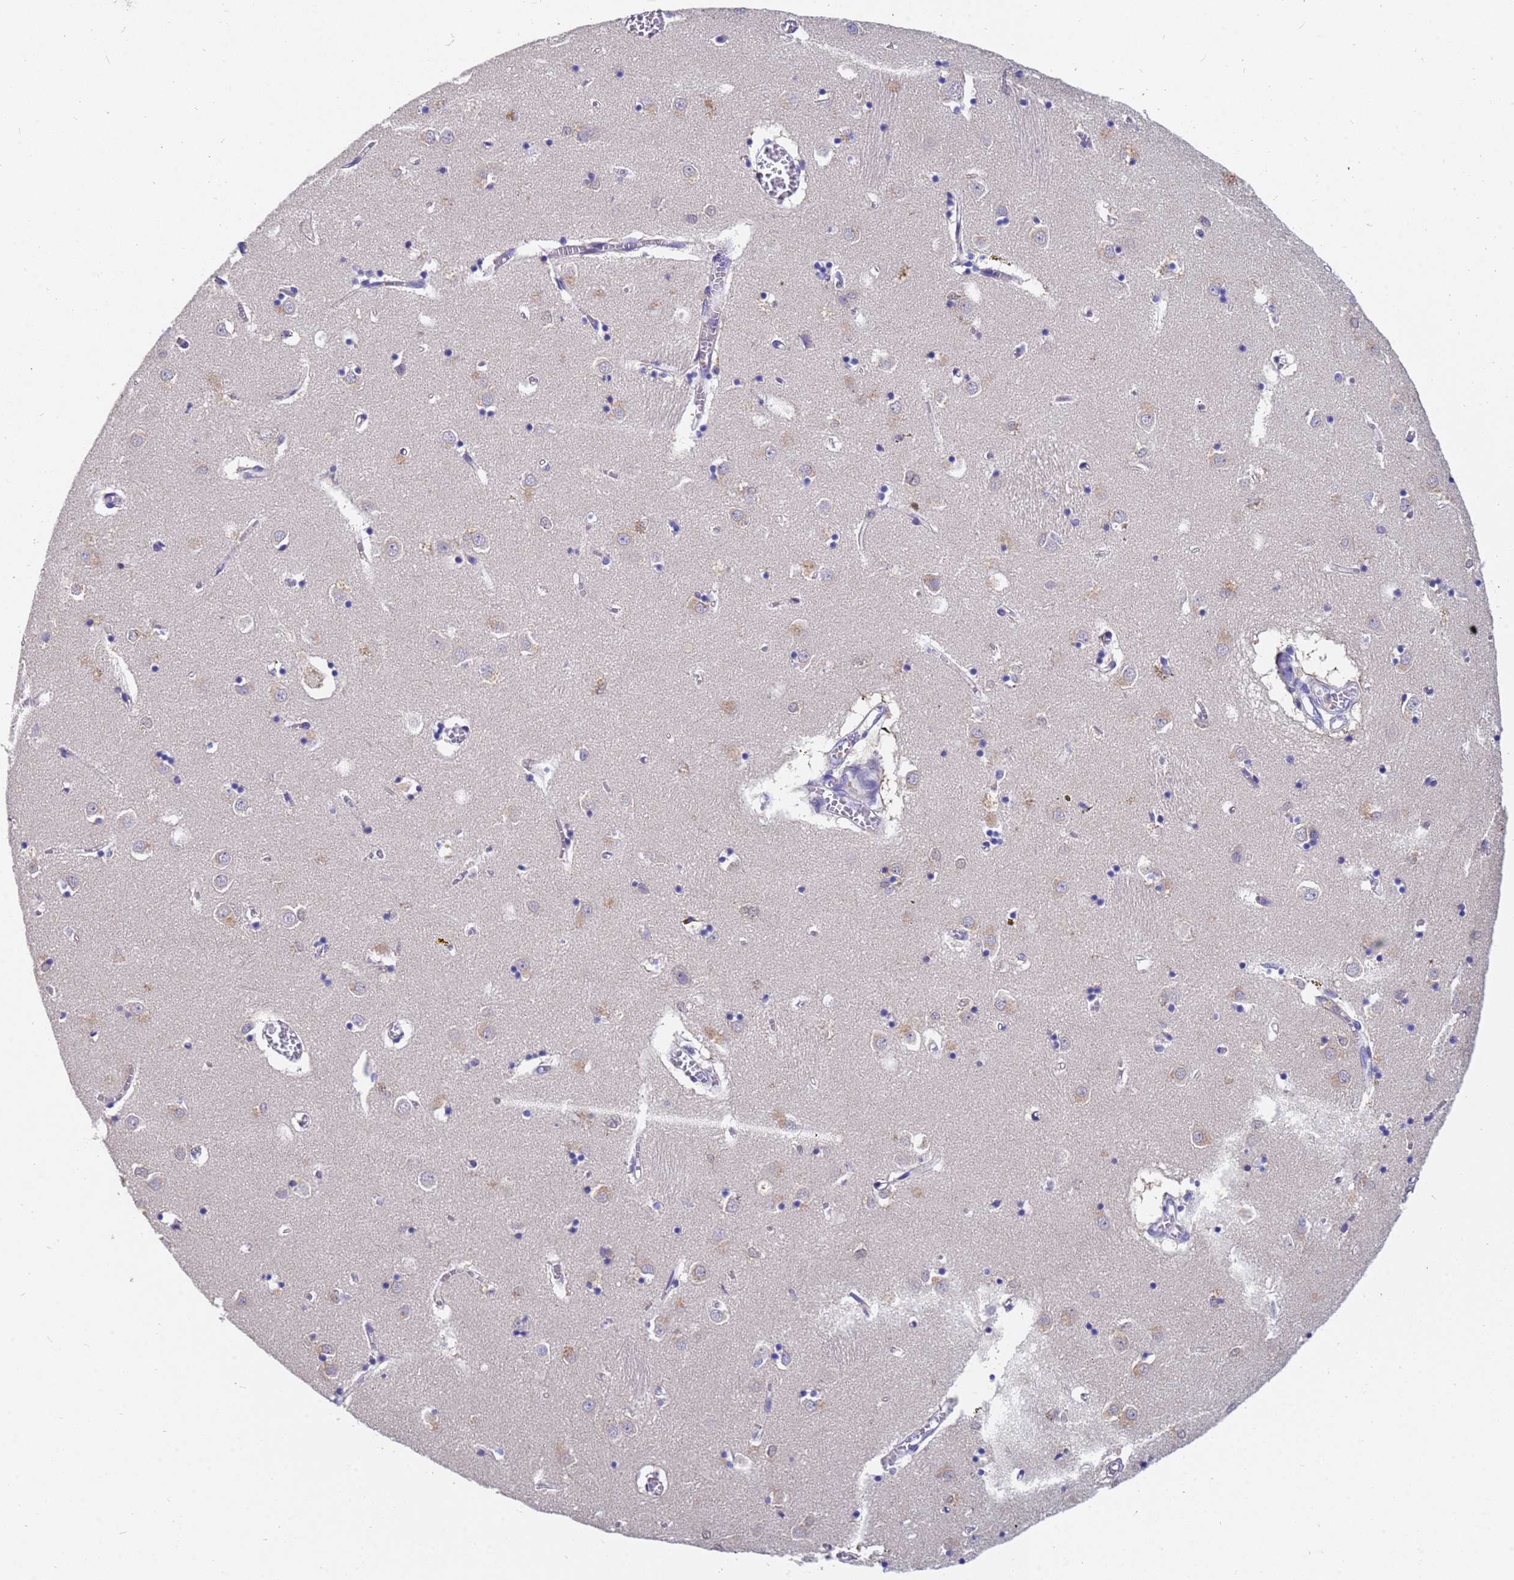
{"staining": {"intensity": "weak", "quantity": "<25%", "location": "cytoplasmic/membranous"}, "tissue": "caudate", "cell_type": "Glial cells", "image_type": "normal", "snomed": [{"axis": "morphology", "description": "Normal tissue, NOS"}, {"axis": "topography", "description": "Lateral ventricle wall"}], "caption": "Glial cells are negative for protein expression in normal human caudate. (DAB (3,3'-diaminobenzidine) immunohistochemistry (IHC) visualized using brightfield microscopy, high magnification).", "gene": "TTLL11", "patient": {"sex": "male", "age": 70}}